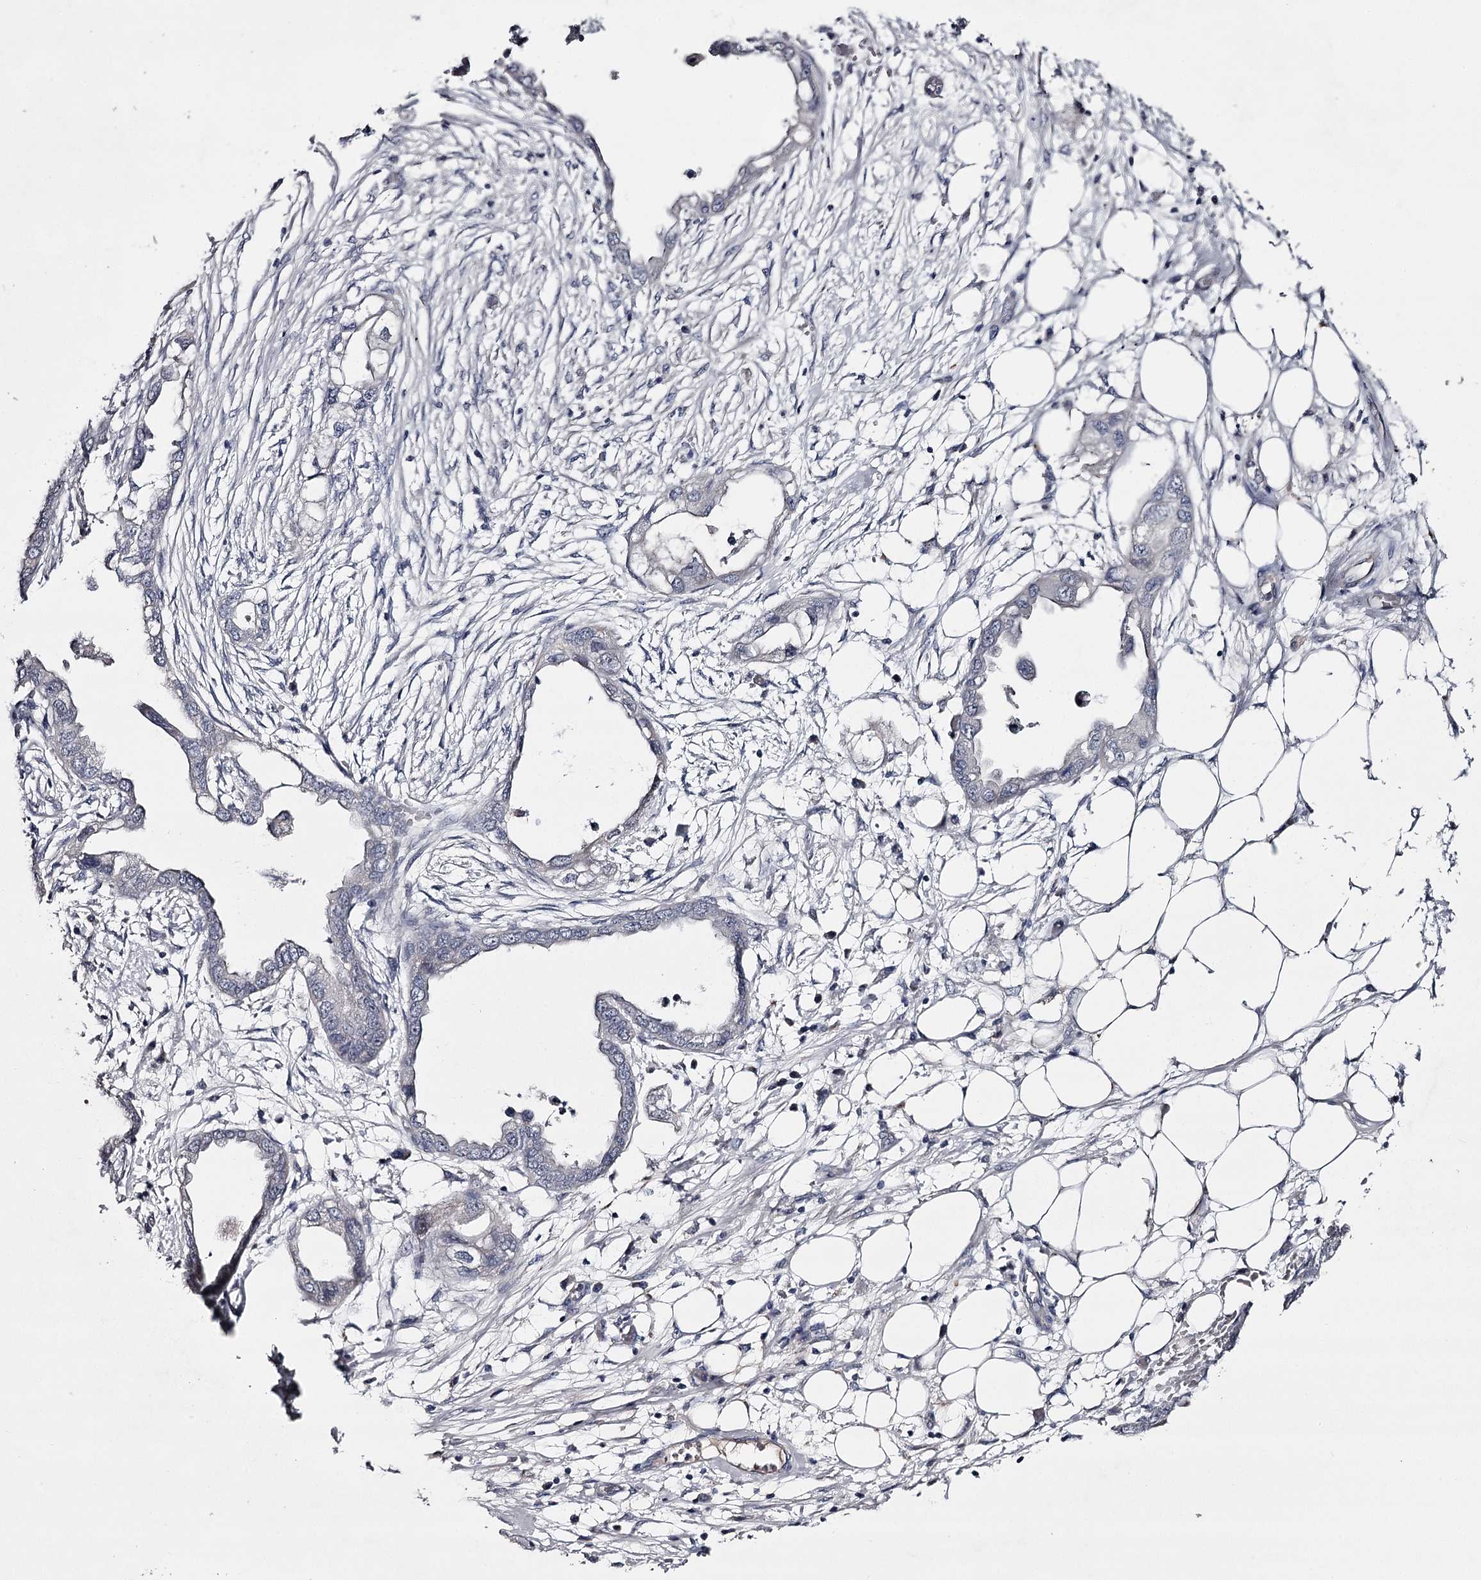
{"staining": {"intensity": "negative", "quantity": "none", "location": "none"}, "tissue": "endometrial cancer", "cell_type": "Tumor cells", "image_type": "cancer", "snomed": [{"axis": "morphology", "description": "Adenocarcinoma, NOS"}, {"axis": "morphology", "description": "Adenocarcinoma, metastatic, NOS"}, {"axis": "topography", "description": "Adipose tissue"}, {"axis": "topography", "description": "Endometrium"}], "caption": "Endometrial cancer (metastatic adenocarcinoma) was stained to show a protein in brown. There is no significant expression in tumor cells. The staining was performed using DAB (3,3'-diaminobenzidine) to visualize the protein expression in brown, while the nuclei were stained in blue with hematoxylin (Magnification: 20x).", "gene": "FDXACB1", "patient": {"sex": "female", "age": 67}}